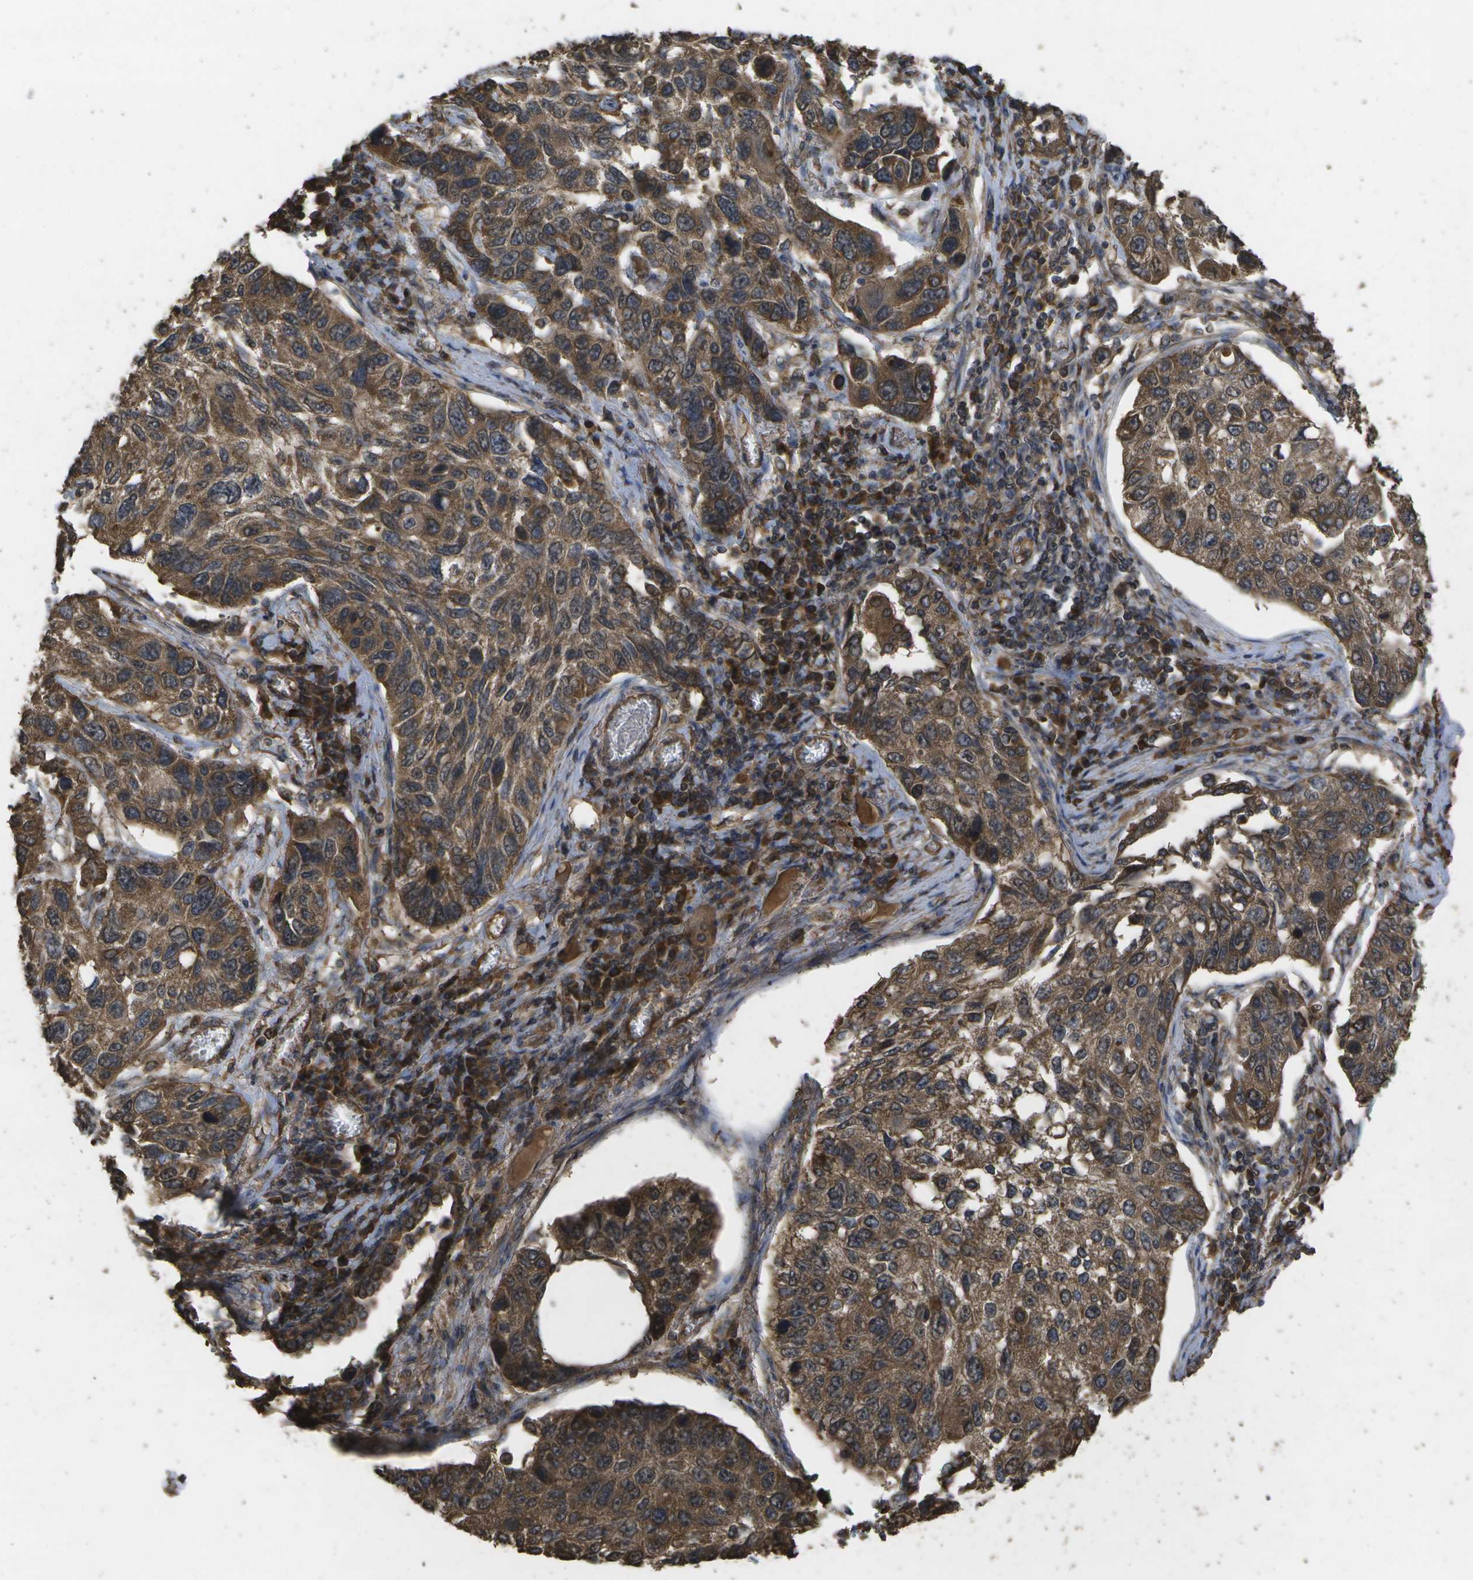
{"staining": {"intensity": "strong", "quantity": ">75%", "location": "cytoplasmic/membranous"}, "tissue": "lung cancer", "cell_type": "Tumor cells", "image_type": "cancer", "snomed": [{"axis": "morphology", "description": "Squamous cell carcinoma, NOS"}, {"axis": "topography", "description": "Lung"}], "caption": "Human lung squamous cell carcinoma stained with a protein marker displays strong staining in tumor cells.", "gene": "SACS", "patient": {"sex": "male", "age": 71}}